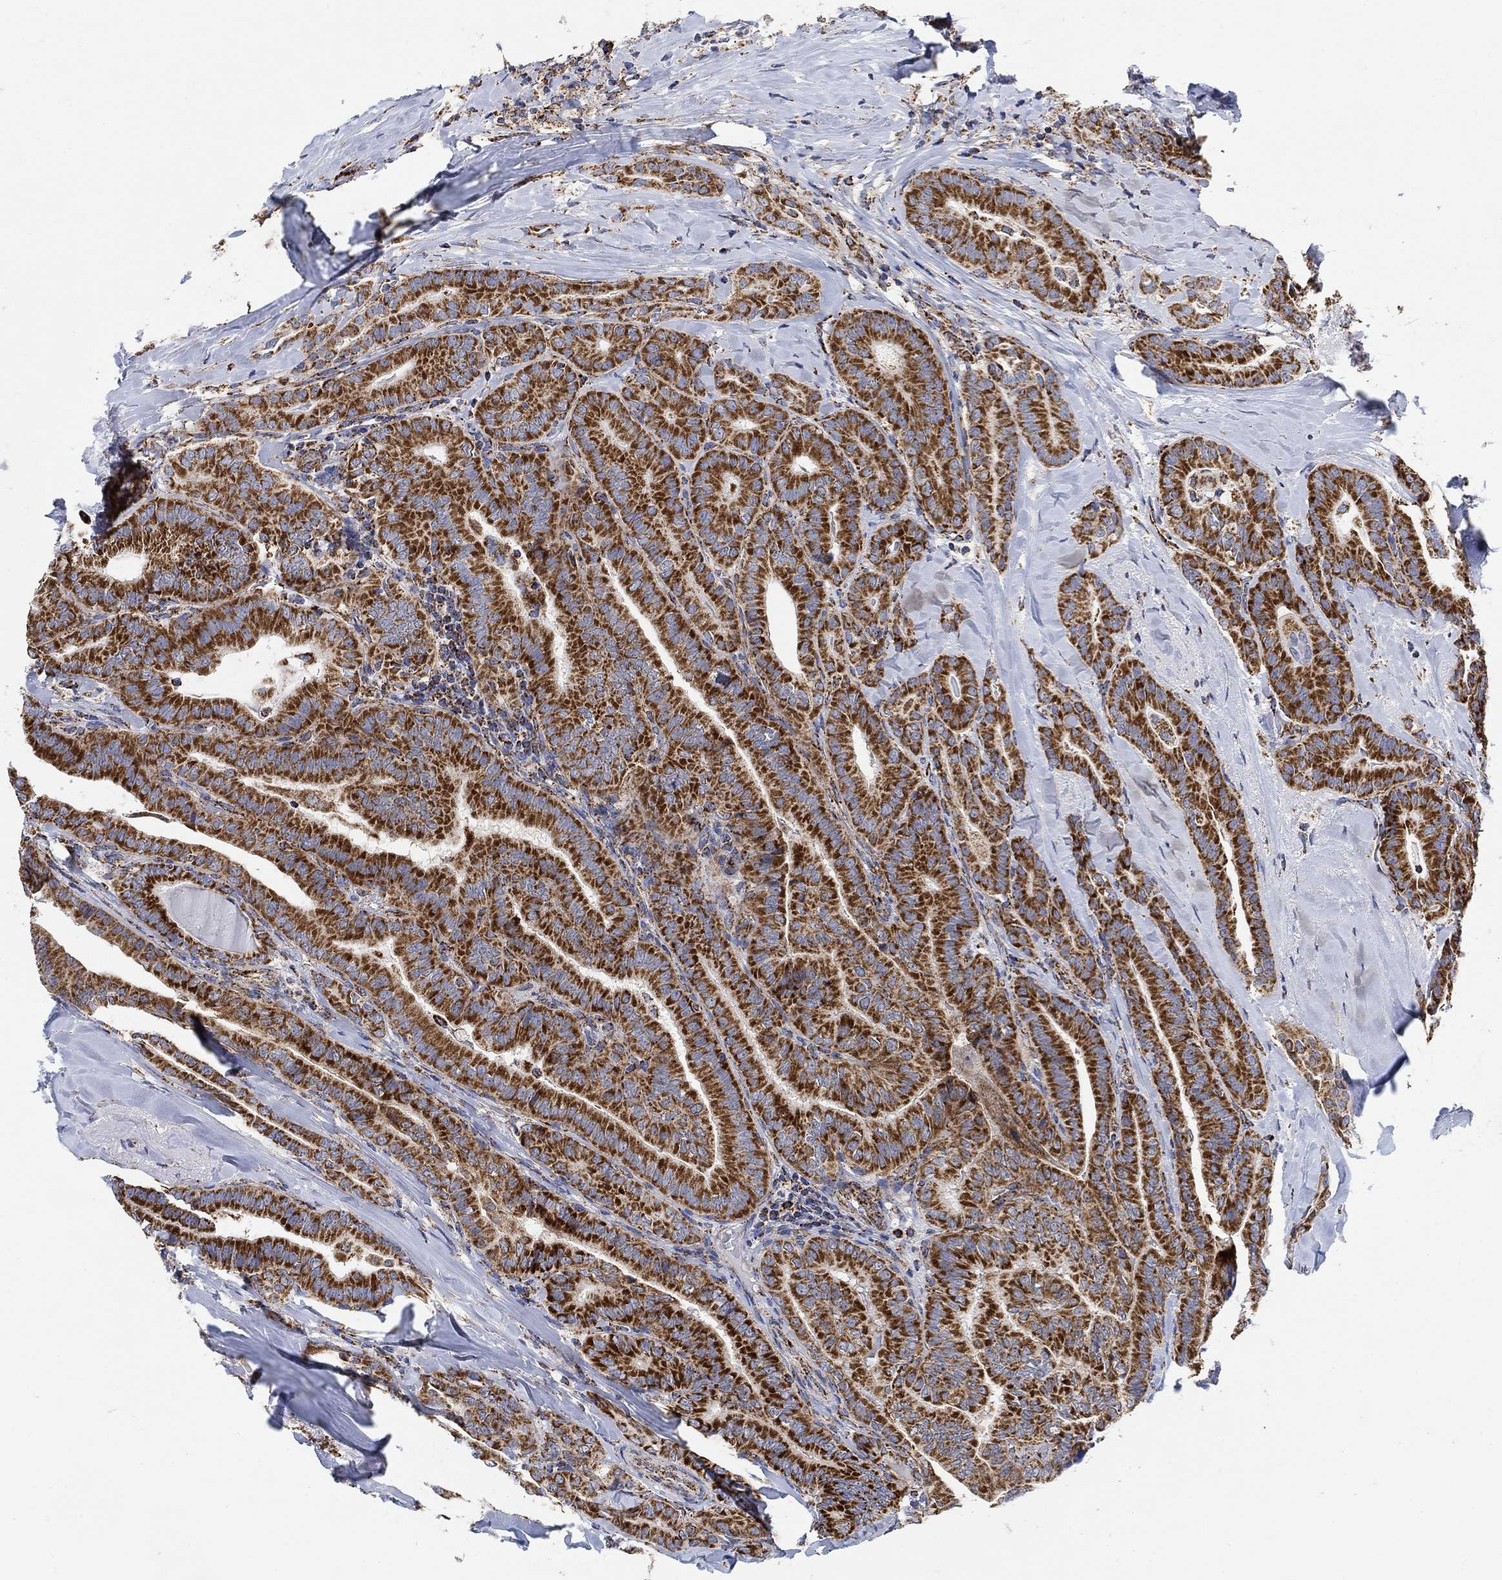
{"staining": {"intensity": "strong", "quantity": ">75%", "location": "cytoplasmic/membranous"}, "tissue": "thyroid cancer", "cell_type": "Tumor cells", "image_type": "cancer", "snomed": [{"axis": "morphology", "description": "Papillary adenocarcinoma, NOS"}, {"axis": "topography", "description": "Thyroid gland"}], "caption": "Papillary adenocarcinoma (thyroid) was stained to show a protein in brown. There is high levels of strong cytoplasmic/membranous expression in approximately >75% of tumor cells. (Brightfield microscopy of DAB IHC at high magnification).", "gene": "NDUFS3", "patient": {"sex": "male", "age": 61}}